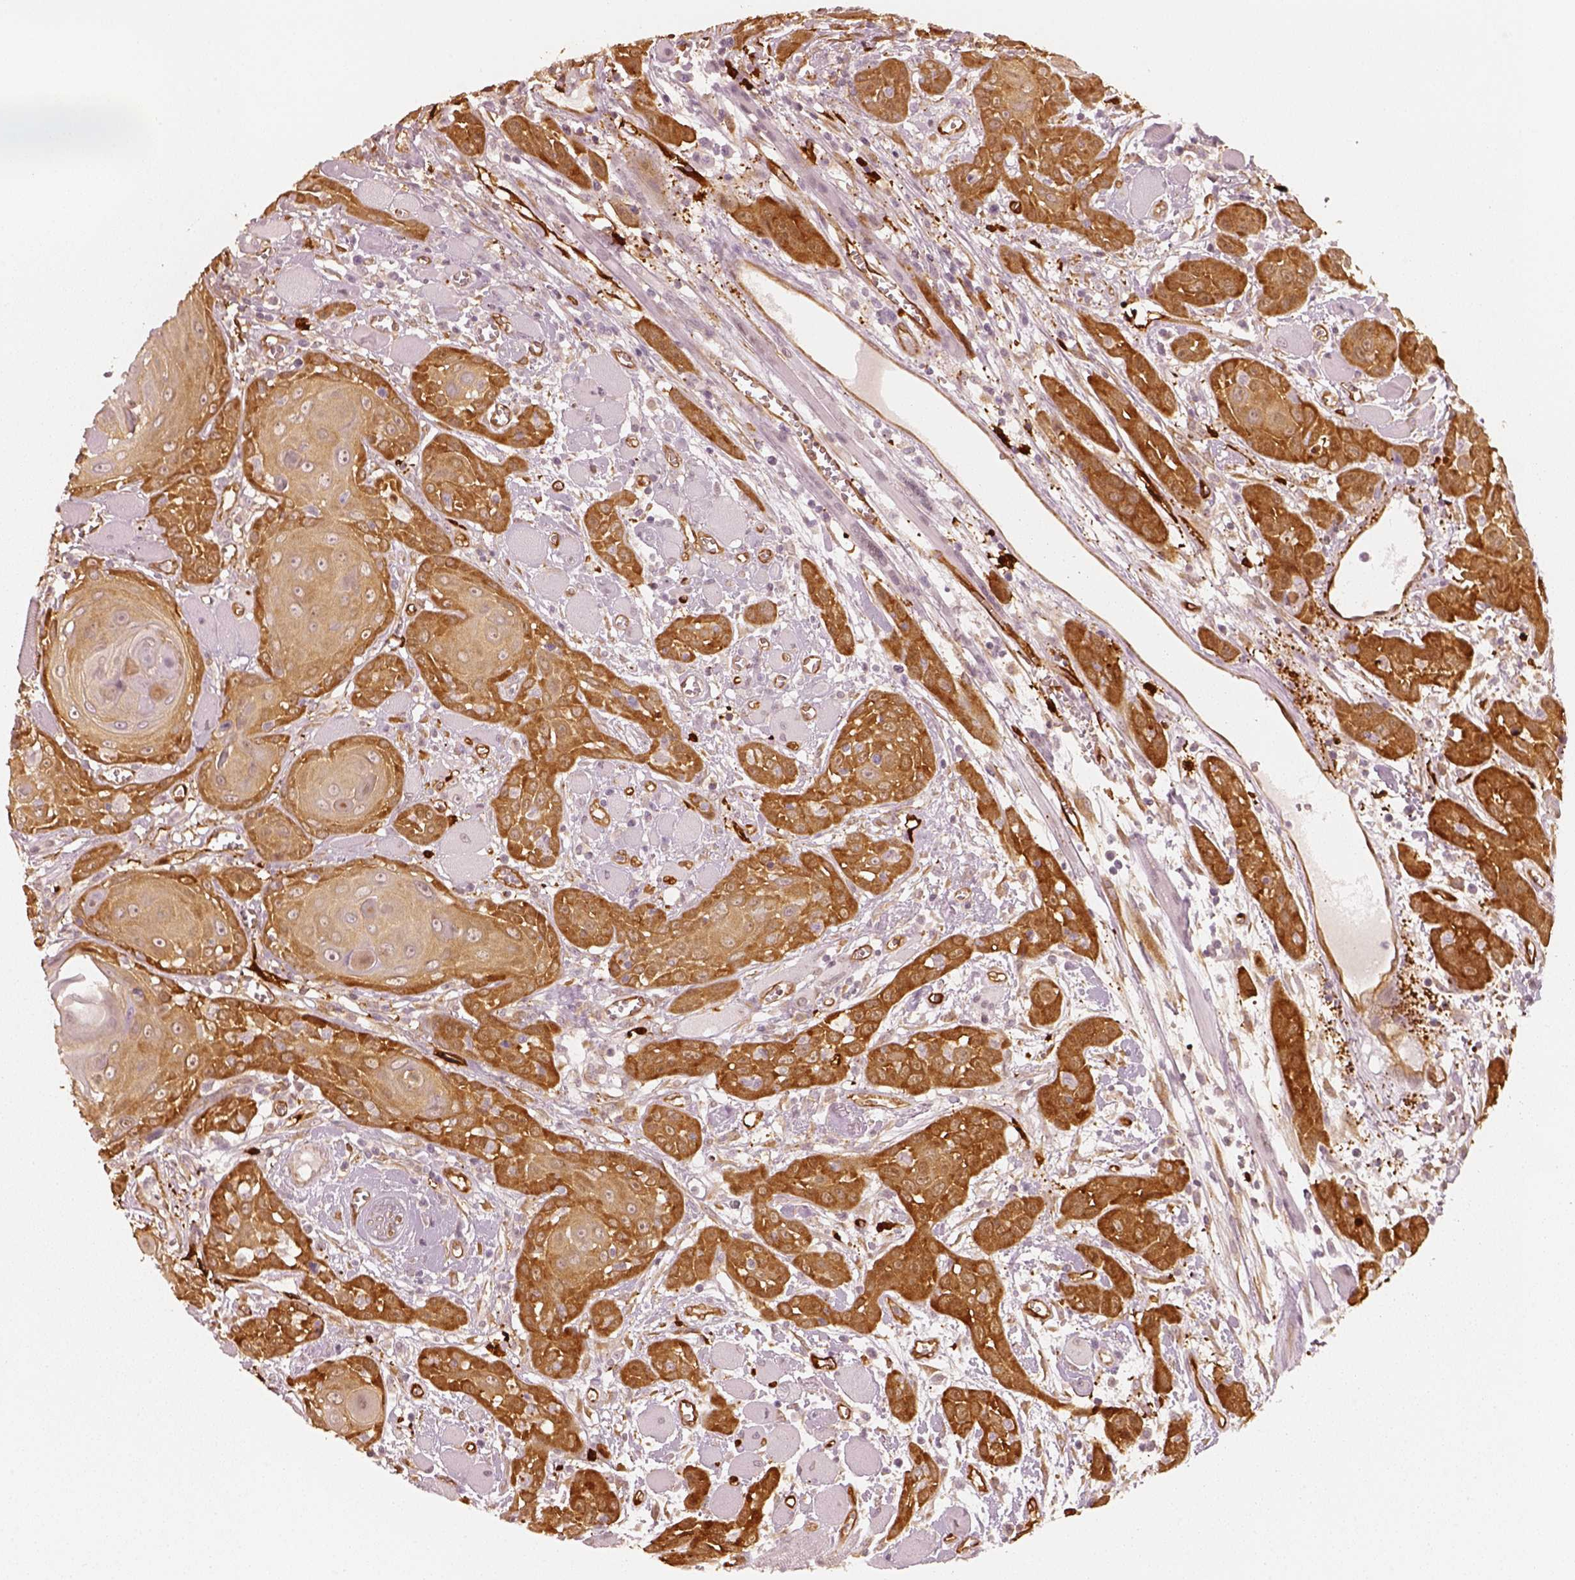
{"staining": {"intensity": "strong", "quantity": ">75%", "location": "cytoplasmic/membranous"}, "tissue": "head and neck cancer", "cell_type": "Tumor cells", "image_type": "cancer", "snomed": [{"axis": "morphology", "description": "Squamous cell carcinoma, NOS"}, {"axis": "topography", "description": "Head-Neck"}], "caption": "This is a micrograph of immunohistochemistry staining of head and neck squamous cell carcinoma, which shows strong expression in the cytoplasmic/membranous of tumor cells.", "gene": "FSCN1", "patient": {"sex": "female", "age": 80}}